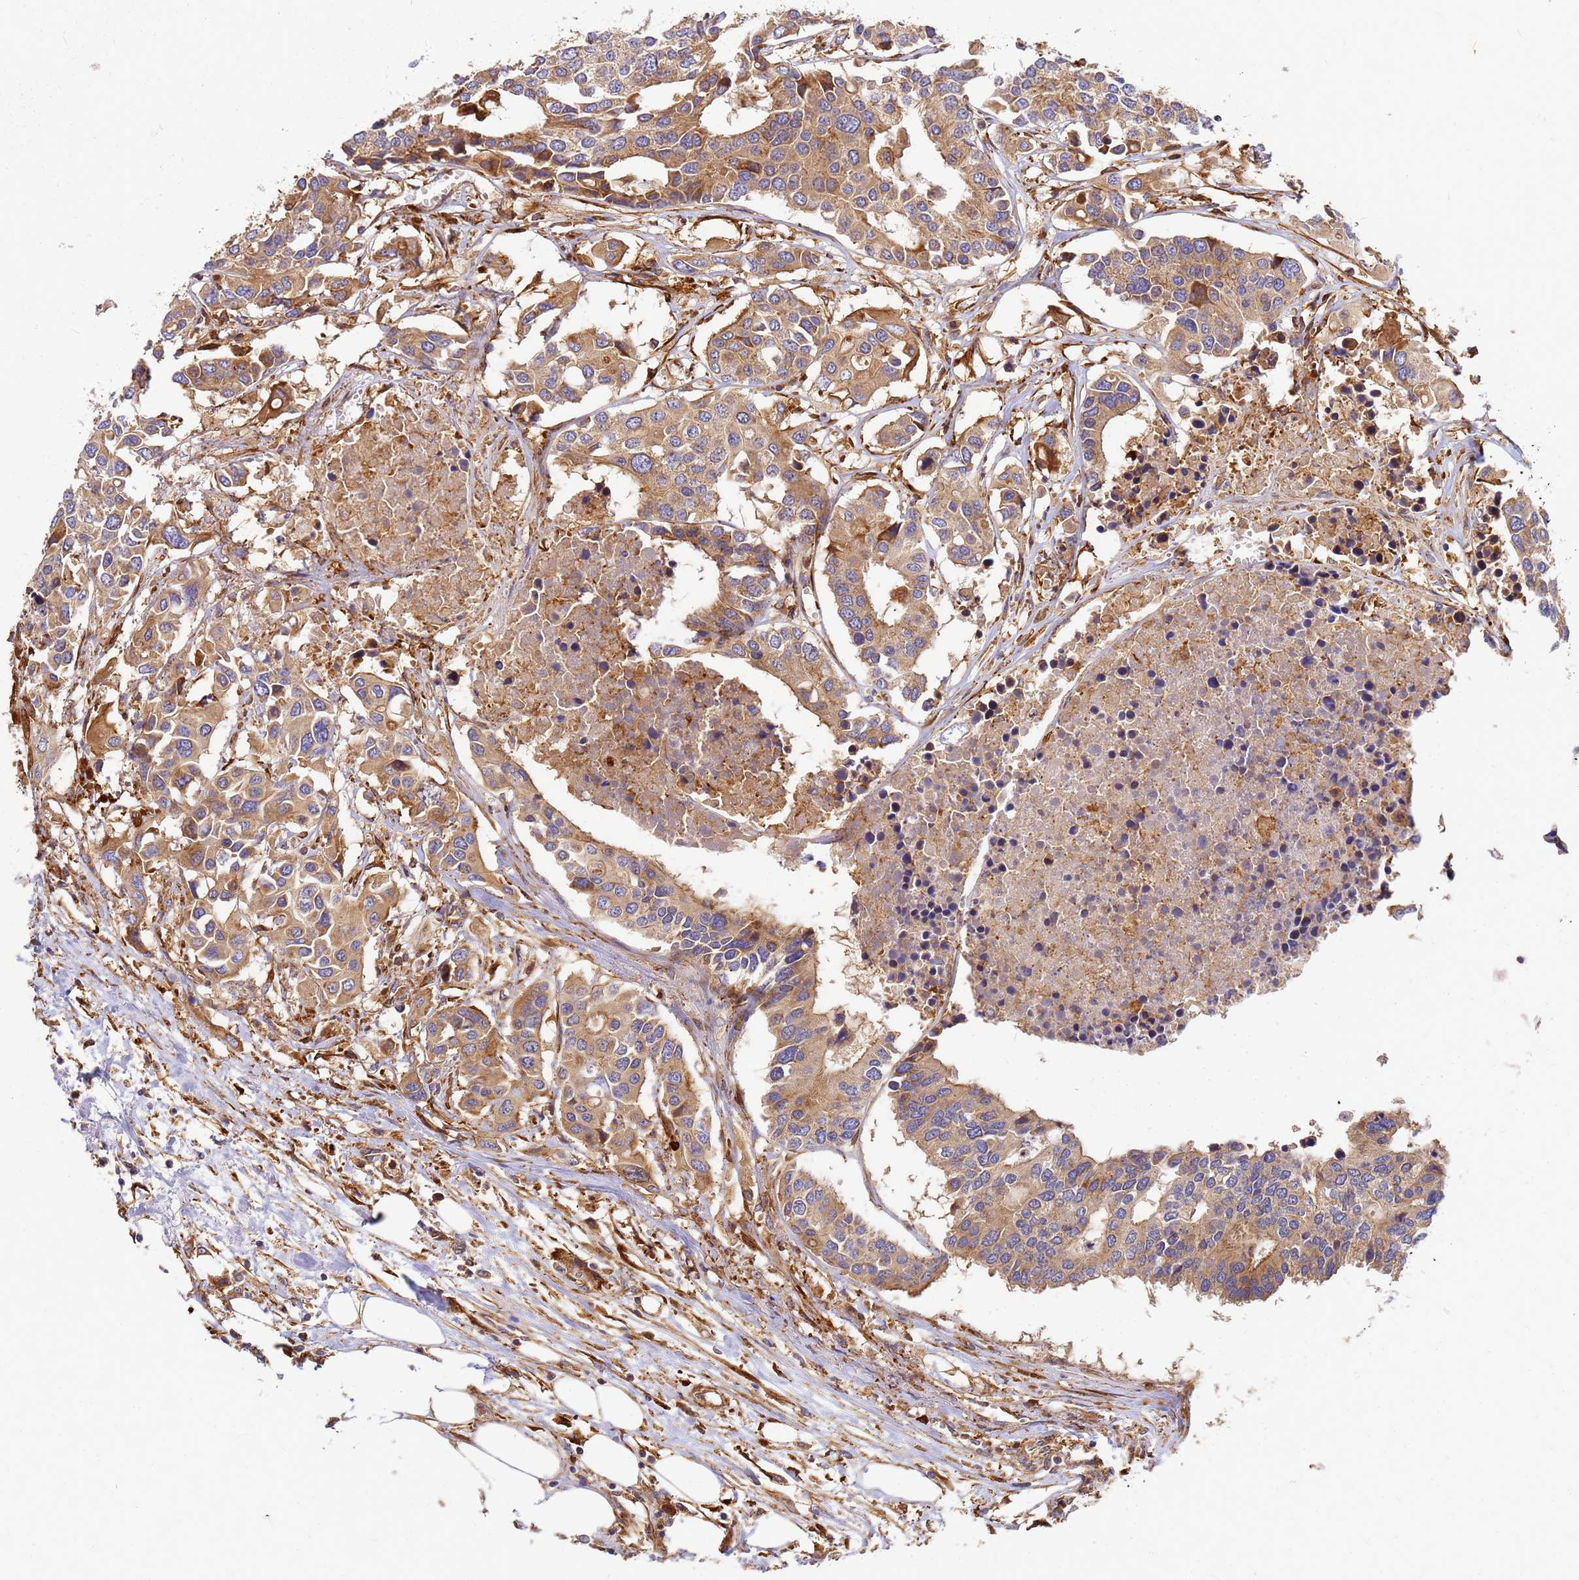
{"staining": {"intensity": "moderate", "quantity": ">75%", "location": "cytoplasmic/membranous"}, "tissue": "colorectal cancer", "cell_type": "Tumor cells", "image_type": "cancer", "snomed": [{"axis": "morphology", "description": "Adenocarcinoma, NOS"}, {"axis": "topography", "description": "Colon"}], "caption": "Colorectal cancer stained for a protein (brown) demonstrates moderate cytoplasmic/membranous positive positivity in about >75% of tumor cells.", "gene": "C2CD5", "patient": {"sex": "male", "age": 77}}